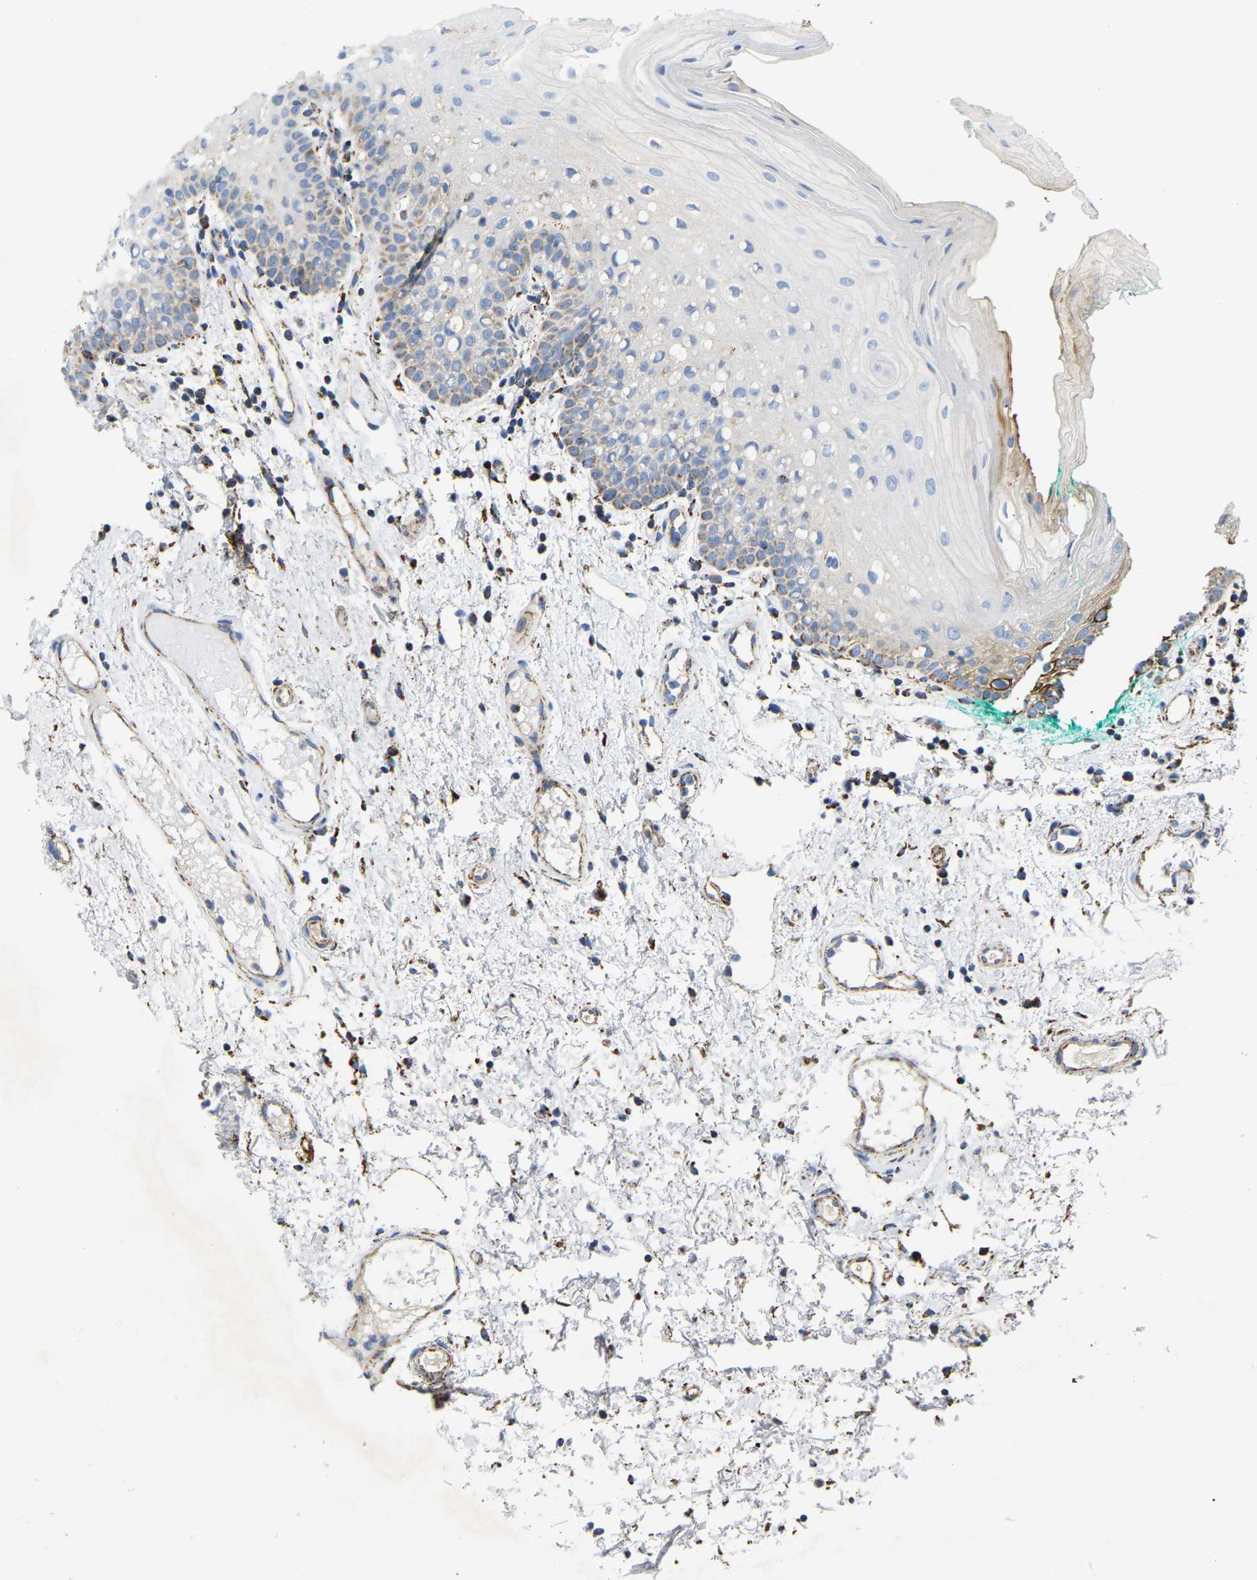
{"staining": {"intensity": "weak", "quantity": "<25%", "location": "cytoplasmic/membranous"}, "tissue": "oral mucosa", "cell_type": "Squamous epithelial cells", "image_type": "normal", "snomed": [{"axis": "morphology", "description": "Normal tissue, NOS"}, {"axis": "morphology", "description": "Squamous cell carcinoma, NOS"}, {"axis": "topography", "description": "Oral tissue"}, {"axis": "topography", "description": "Salivary gland"}, {"axis": "topography", "description": "Head-Neck"}], "caption": "Immunohistochemistry (IHC) histopathology image of normal oral mucosa stained for a protein (brown), which exhibits no staining in squamous epithelial cells.", "gene": "HIBADH", "patient": {"sex": "female", "age": 62}}